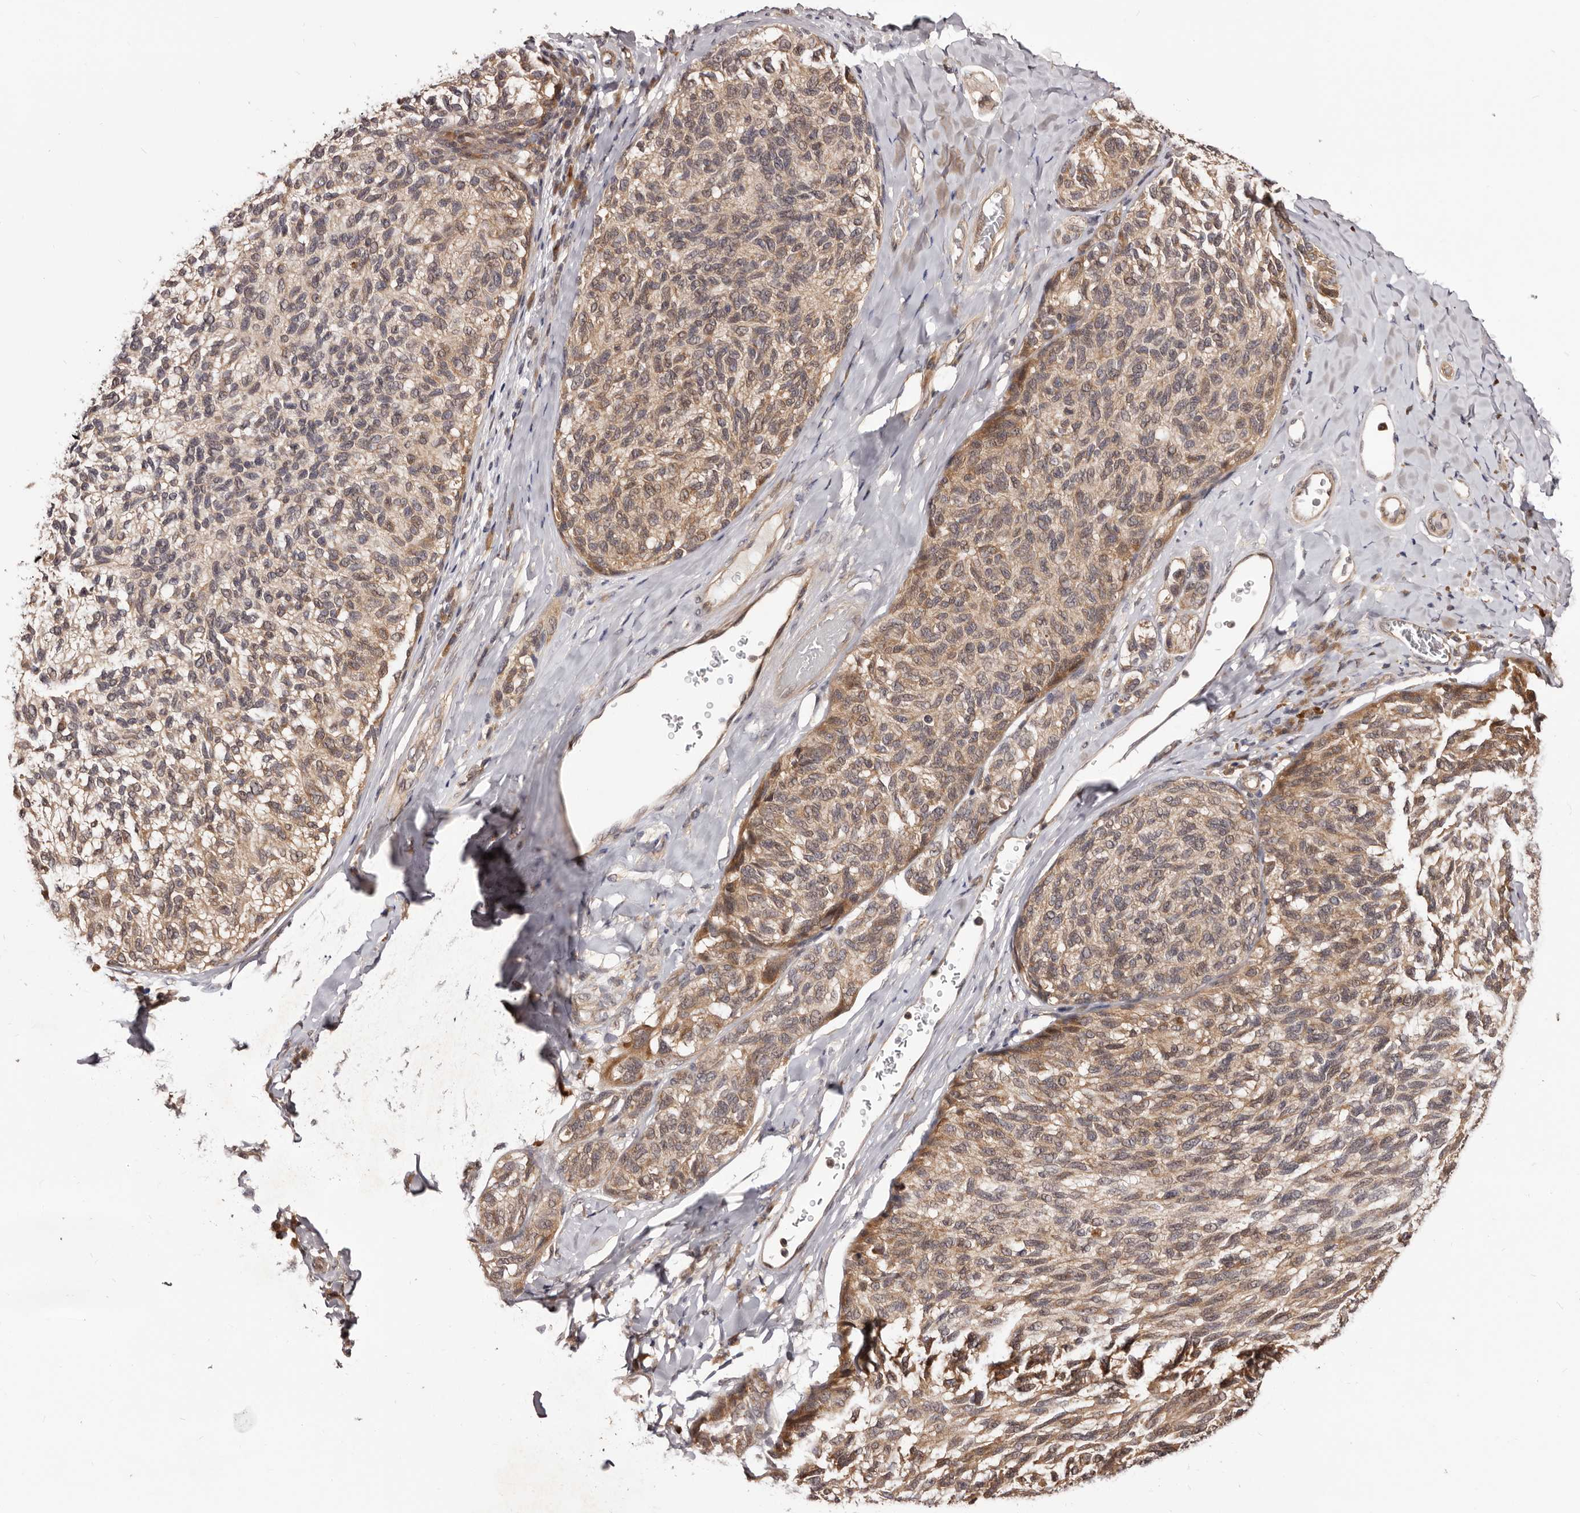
{"staining": {"intensity": "moderate", "quantity": ">75%", "location": "cytoplasmic/membranous"}, "tissue": "melanoma", "cell_type": "Tumor cells", "image_type": "cancer", "snomed": [{"axis": "morphology", "description": "Malignant melanoma, NOS"}, {"axis": "topography", "description": "Skin"}], "caption": "Immunohistochemical staining of melanoma reveals medium levels of moderate cytoplasmic/membranous positivity in approximately >75% of tumor cells.", "gene": "MDP1", "patient": {"sex": "female", "age": 73}}